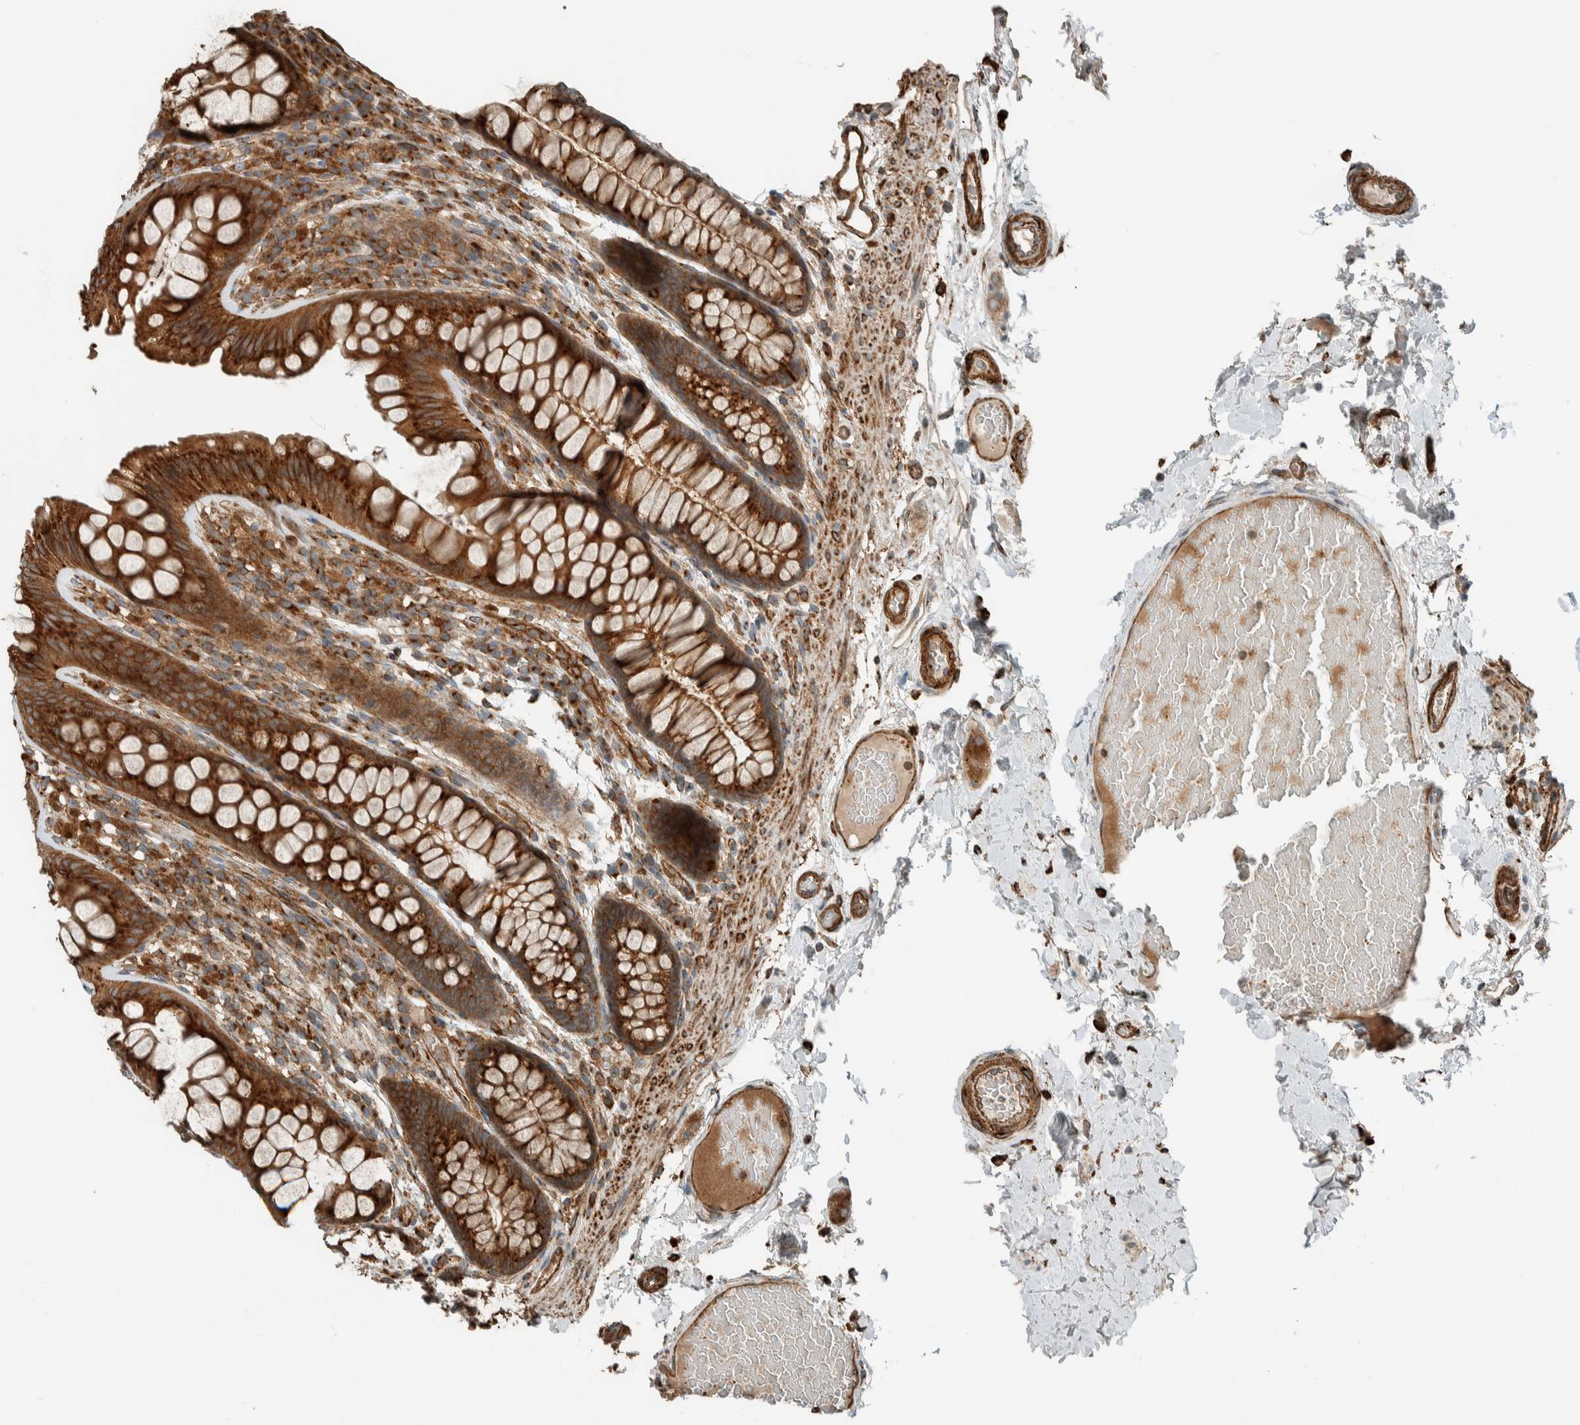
{"staining": {"intensity": "strong", "quantity": ">75%", "location": "cytoplasmic/membranous"}, "tissue": "colon", "cell_type": "Endothelial cells", "image_type": "normal", "snomed": [{"axis": "morphology", "description": "Normal tissue, NOS"}, {"axis": "topography", "description": "Colon"}], "caption": "Immunohistochemical staining of normal colon displays strong cytoplasmic/membranous protein staining in about >75% of endothelial cells.", "gene": "EXOC7", "patient": {"sex": "female", "age": 56}}